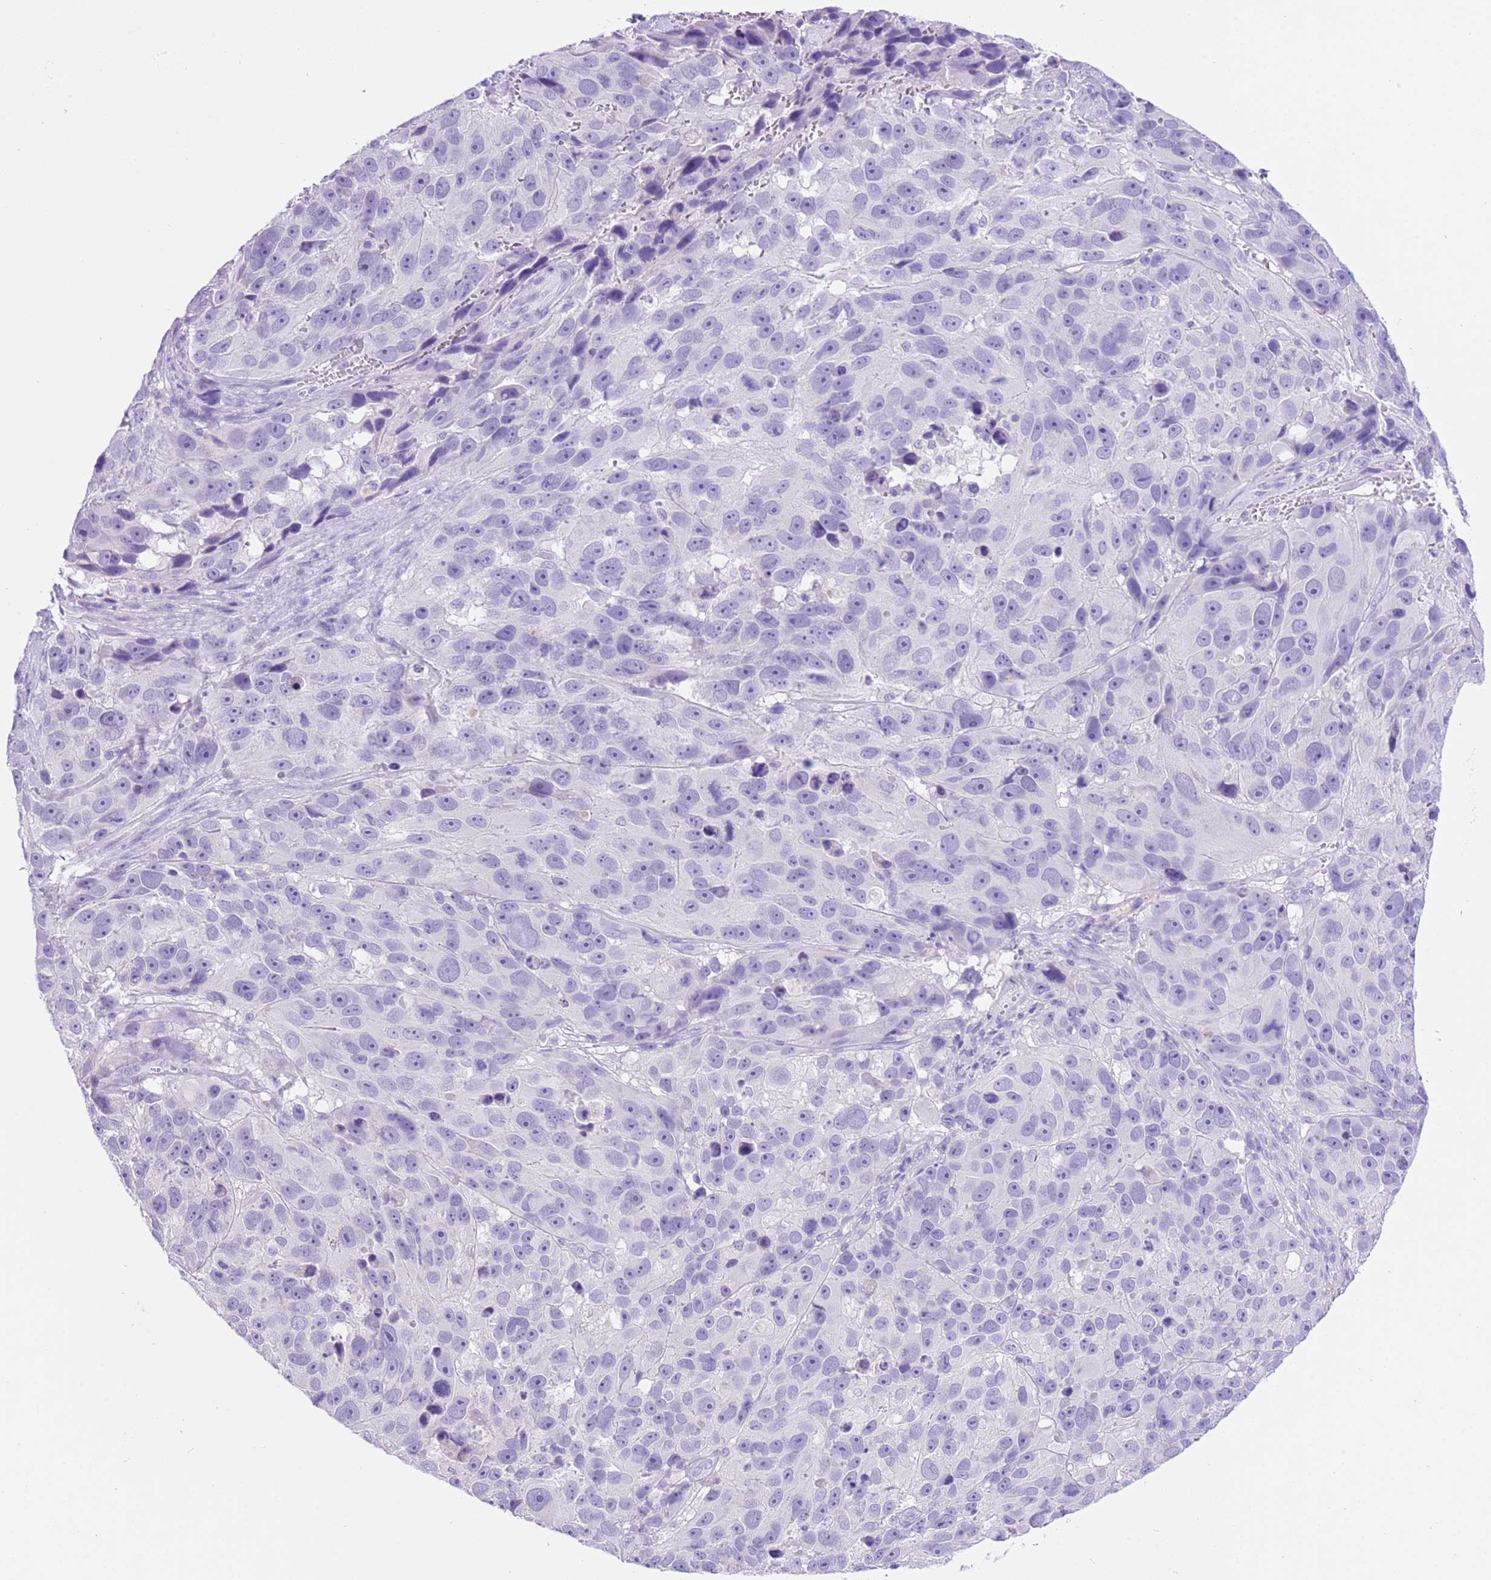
{"staining": {"intensity": "negative", "quantity": "none", "location": "none"}, "tissue": "melanoma", "cell_type": "Tumor cells", "image_type": "cancer", "snomed": [{"axis": "morphology", "description": "Malignant melanoma, NOS"}, {"axis": "topography", "description": "Skin"}], "caption": "The micrograph reveals no staining of tumor cells in malignant melanoma.", "gene": "CPB1", "patient": {"sex": "male", "age": 84}}